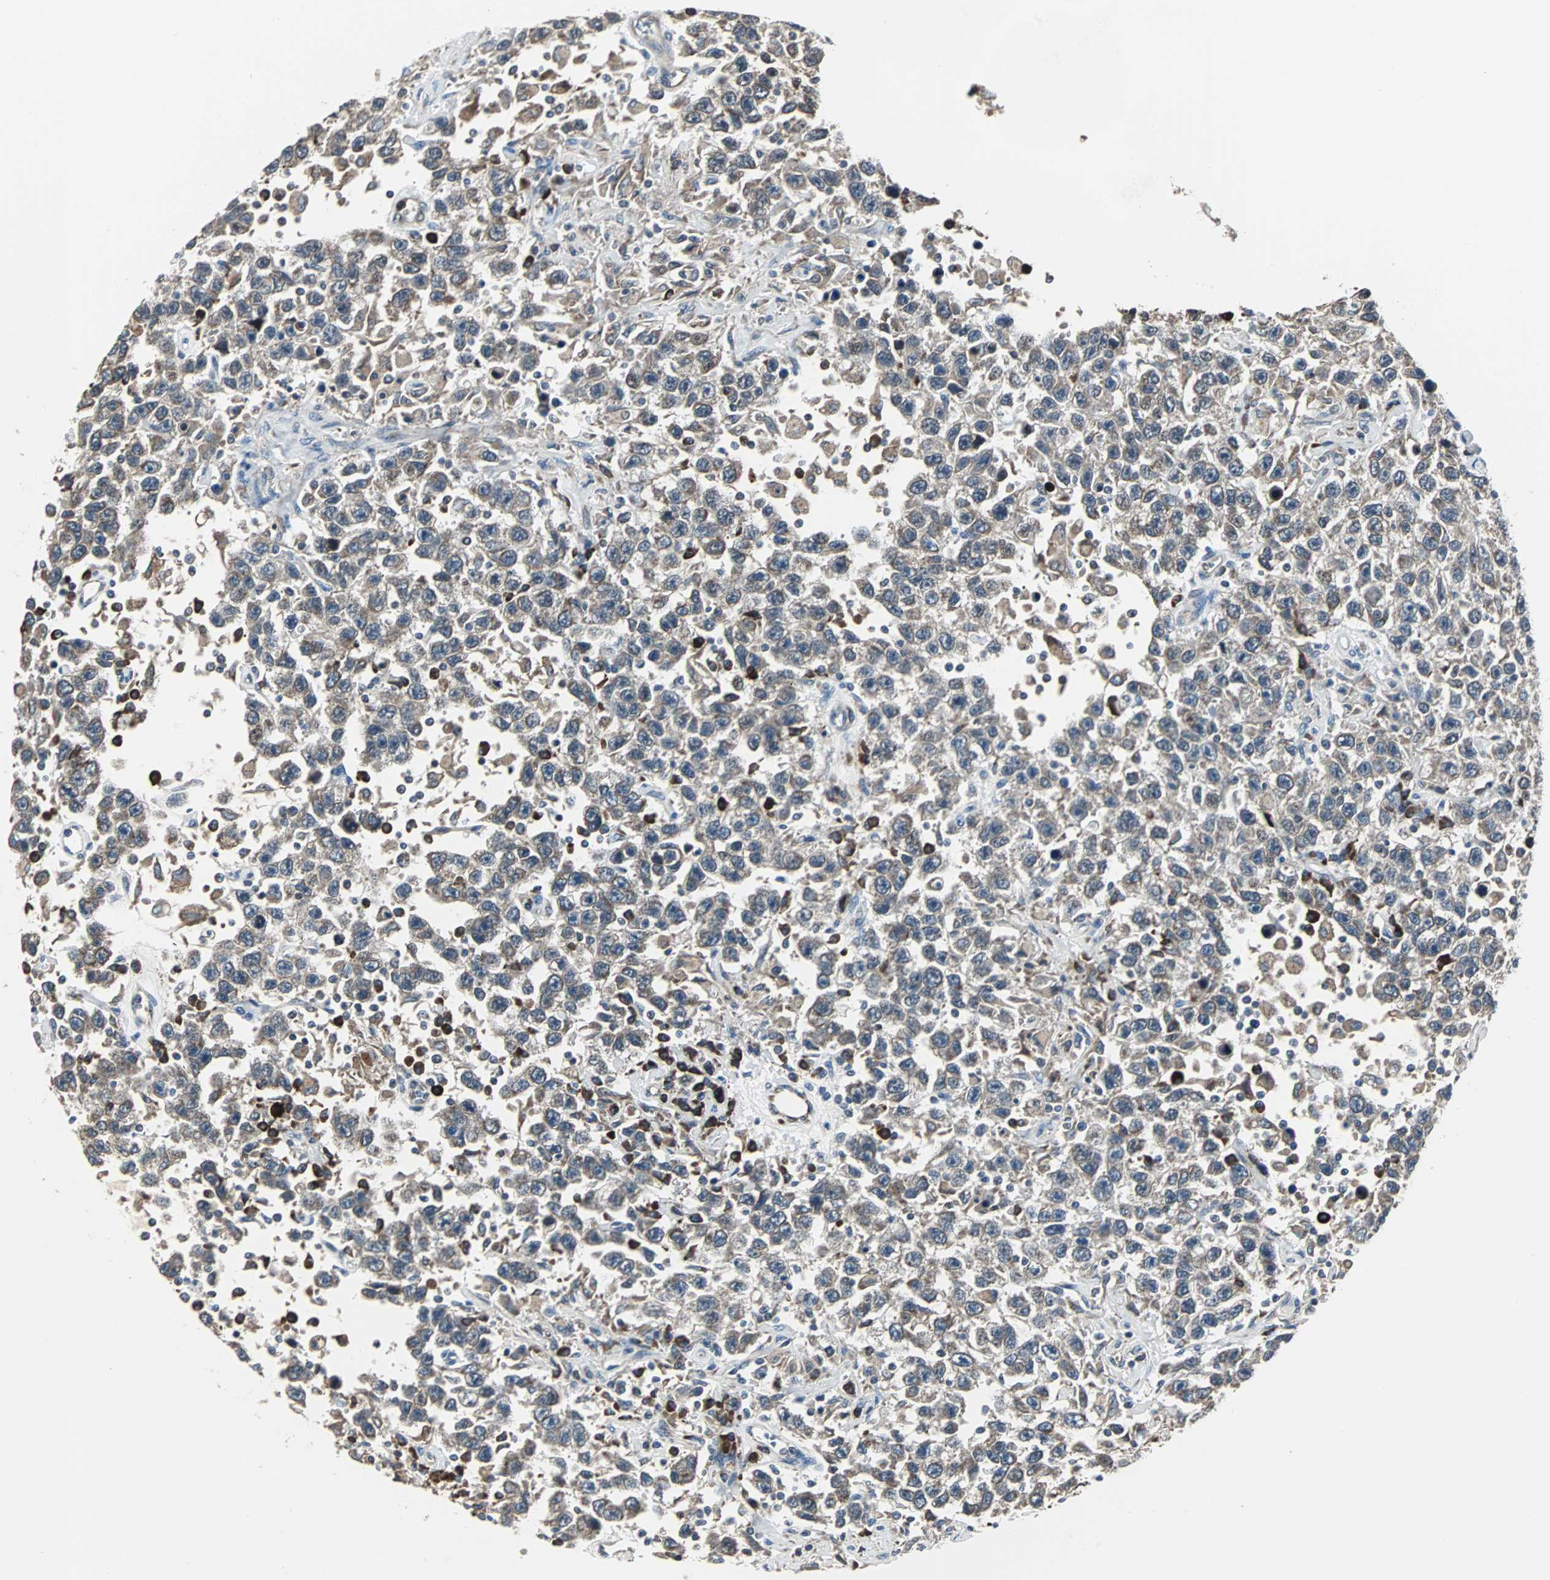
{"staining": {"intensity": "weak", "quantity": "25%-75%", "location": "cytoplasmic/membranous"}, "tissue": "testis cancer", "cell_type": "Tumor cells", "image_type": "cancer", "snomed": [{"axis": "morphology", "description": "Seminoma, NOS"}, {"axis": "topography", "description": "Testis"}], "caption": "Weak cytoplasmic/membranous positivity is appreciated in about 25%-75% of tumor cells in testis cancer (seminoma).", "gene": "CHP1", "patient": {"sex": "male", "age": 41}}